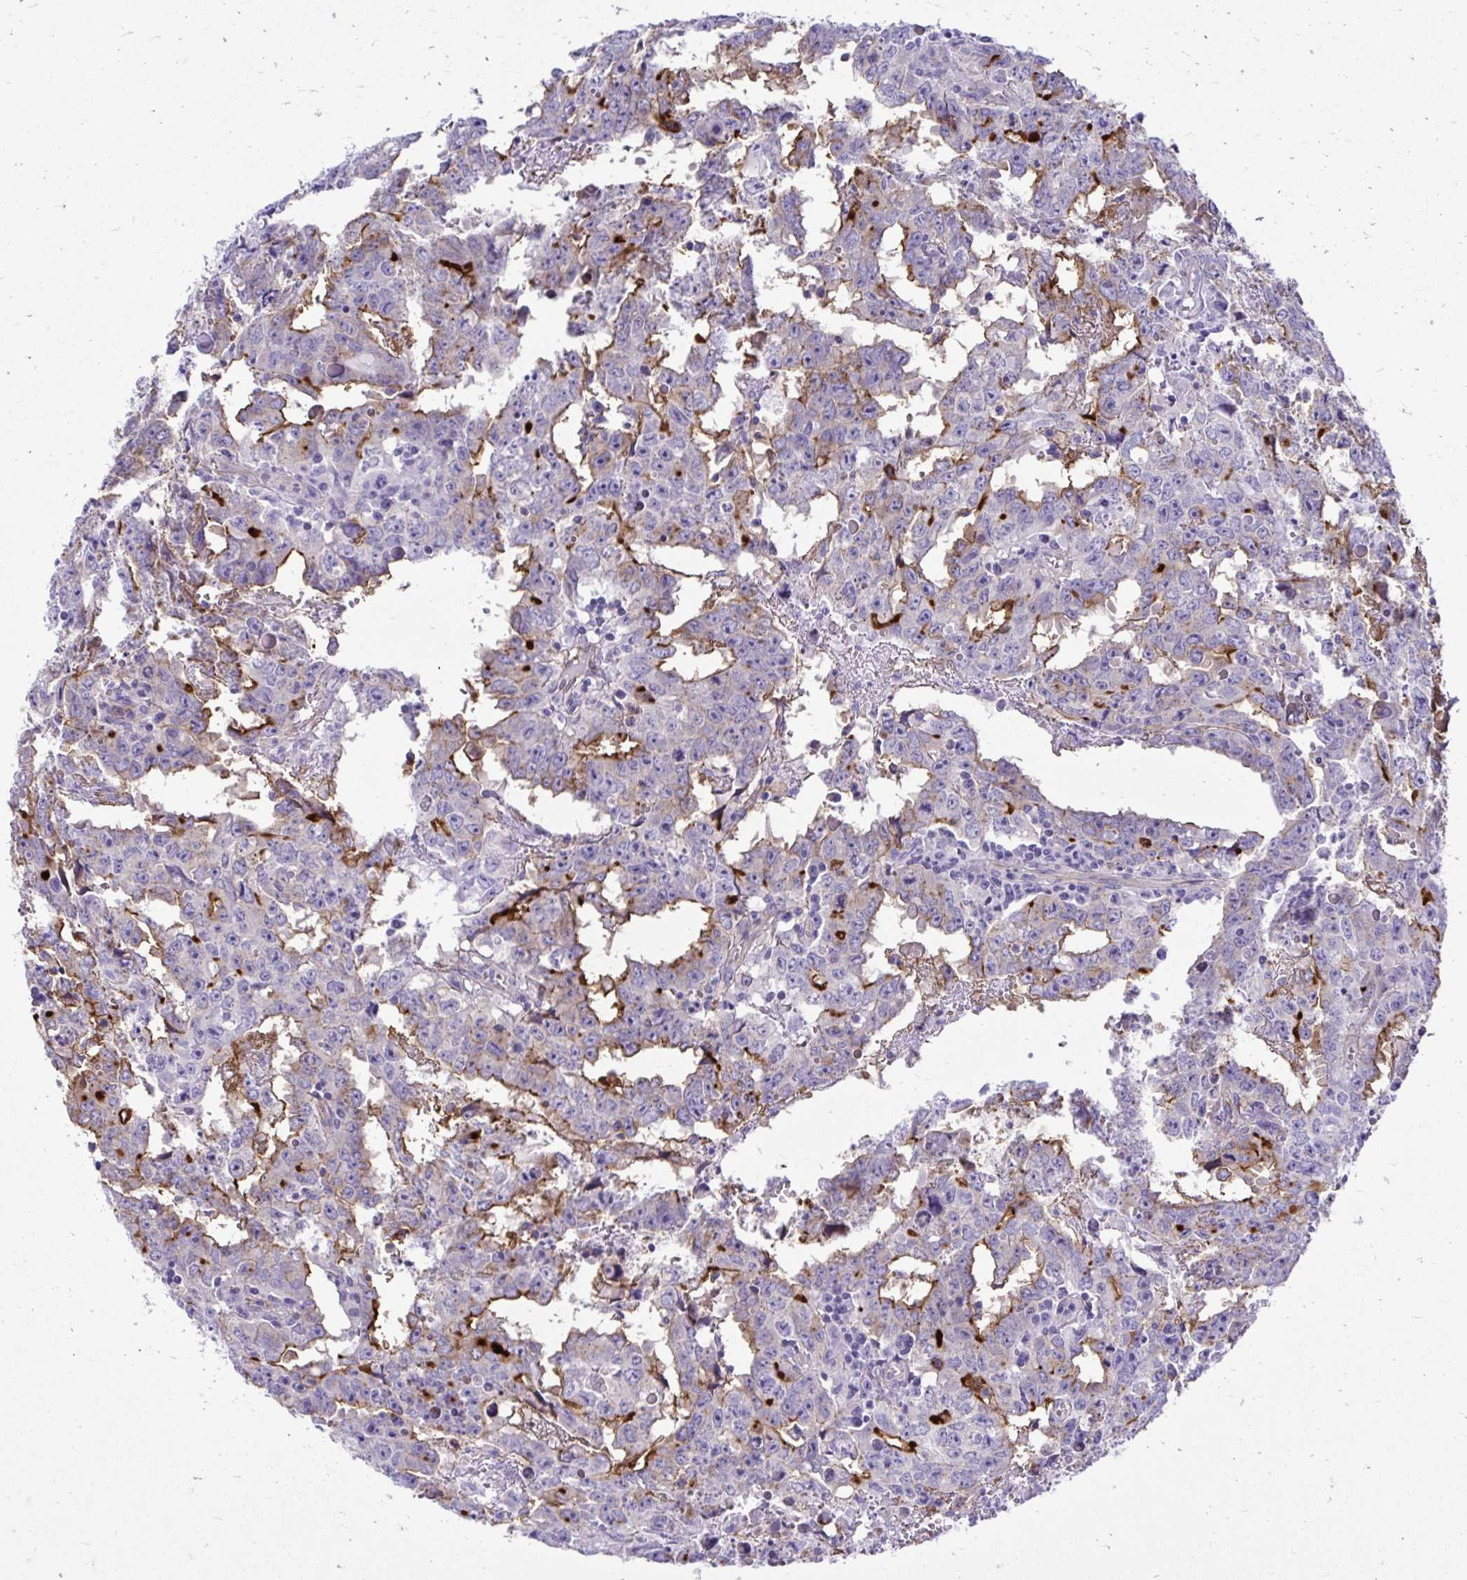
{"staining": {"intensity": "strong", "quantity": "25%-75%", "location": "cytoplasmic/membranous"}, "tissue": "testis cancer", "cell_type": "Tumor cells", "image_type": "cancer", "snomed": [{"axis": "morphology", "description": "Carcinoma, Embryonal, NOS"}, {"axis": "topography", "description": "Testis"}], "caption": "Immunohistochemistry (IHC) image of neoplastic tissue: embryonal carcinoma (testis) stained using immunohistochemistry displays high levels of strong protein expression localized specifically in the cytoplasmic/membranous of tumor cells, appearing as a cytoplasmic/membranous brown color.", "gene": "ABCG2", "patient": {"sex": "male", "age": 22}}